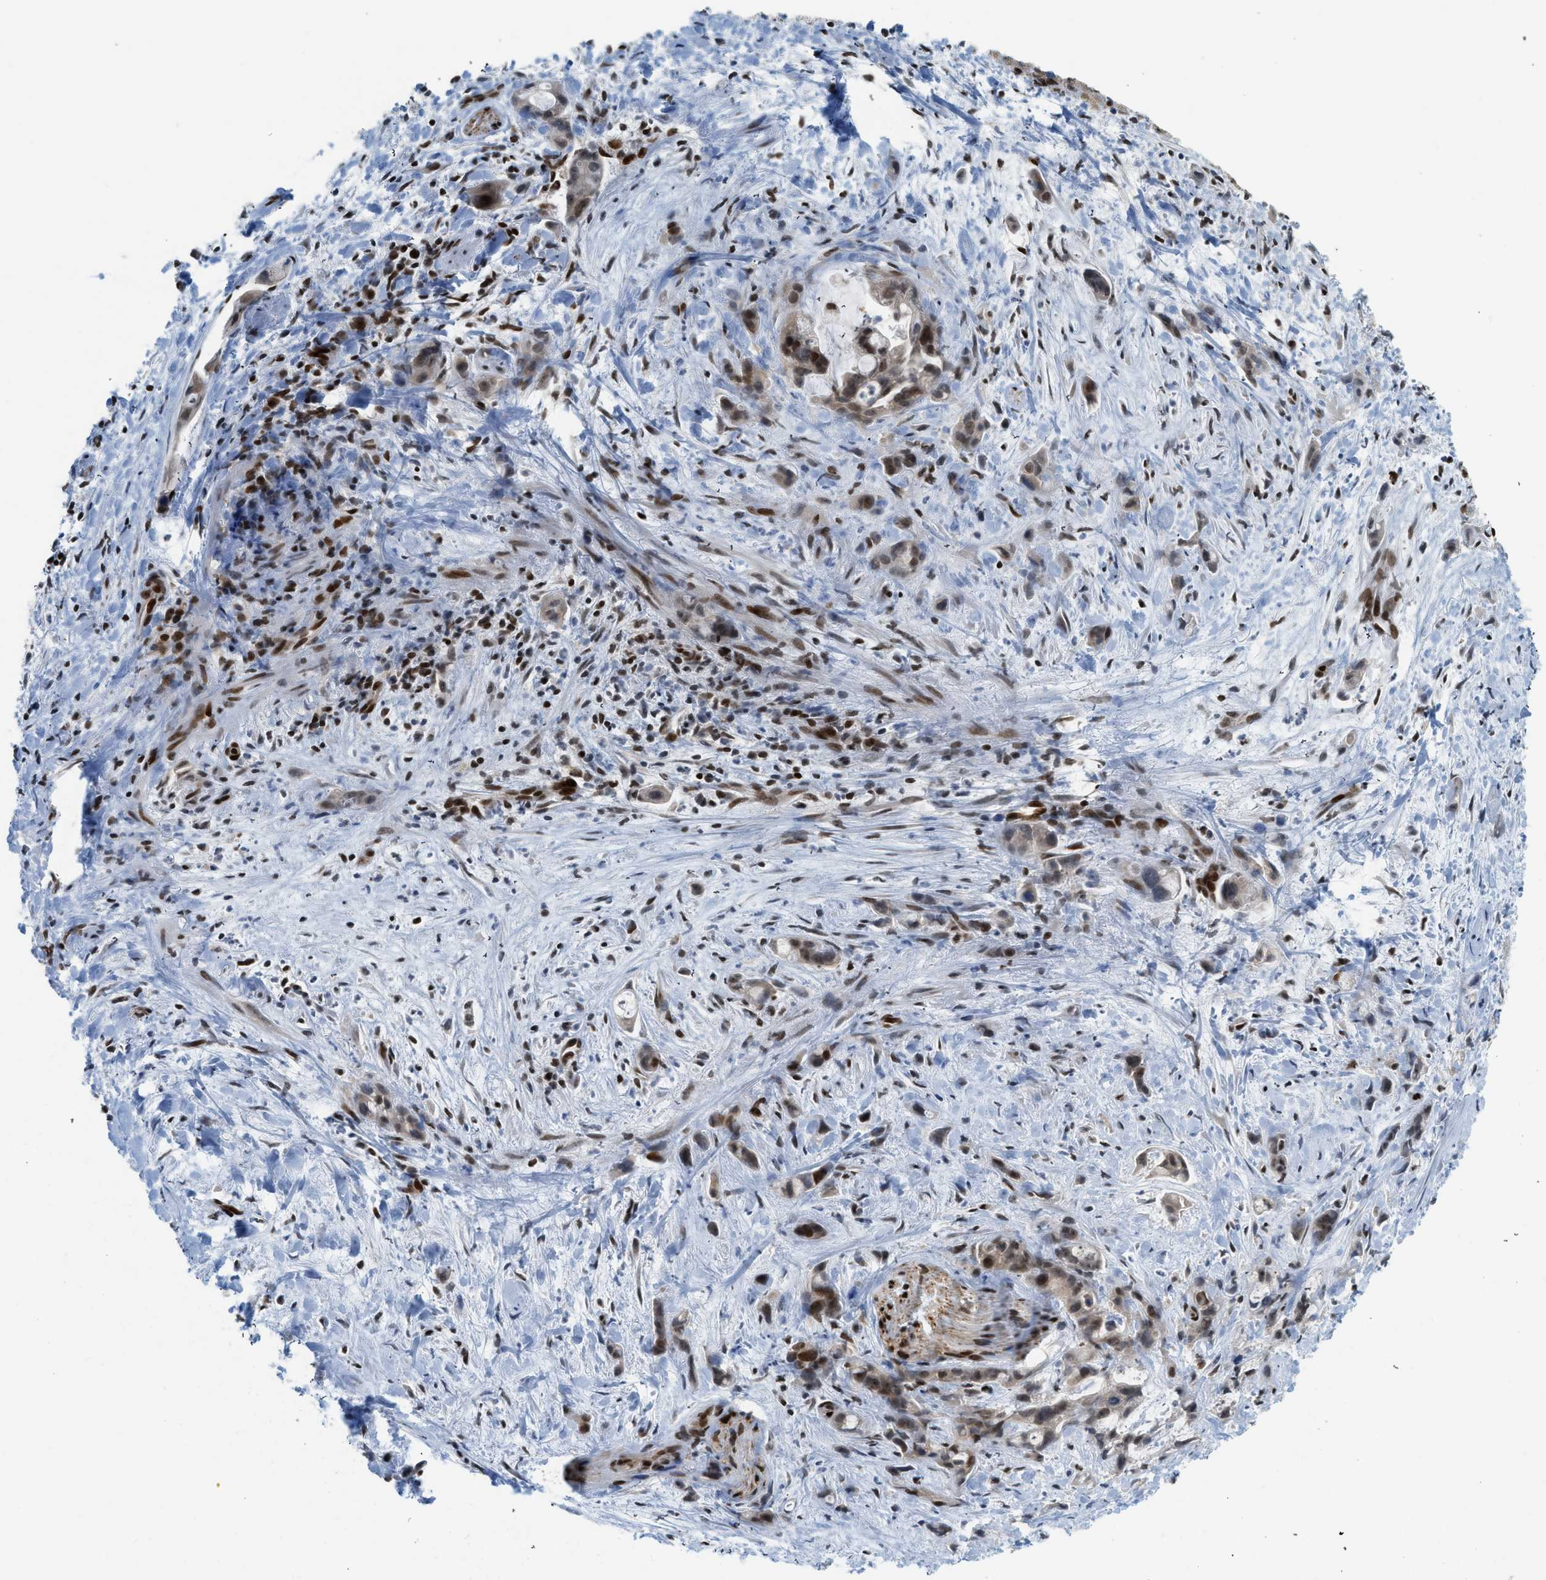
{"staining": {"intensity": "strong", "quantity": ">75%", "location": "nuclear"}, "tissue": "liver cancer", "cell_type": "Tumor cells", "image_type": "cancer", "snomed": [{"axis": "morphology", "description": "Cholangiocarcinoma"}, {"axis": "topography", "description": "Liver"}], "caption": "A high-resolution micrograph shows immunohistochemistry staining of cholangiocarcinoma (liver), which exhibits strong nuclear staining in approximately >75% of tumor cells. Nuclei are stained in blue.", "gene": "ZNF22", "patient": {"sex": "female", "age": 72}}